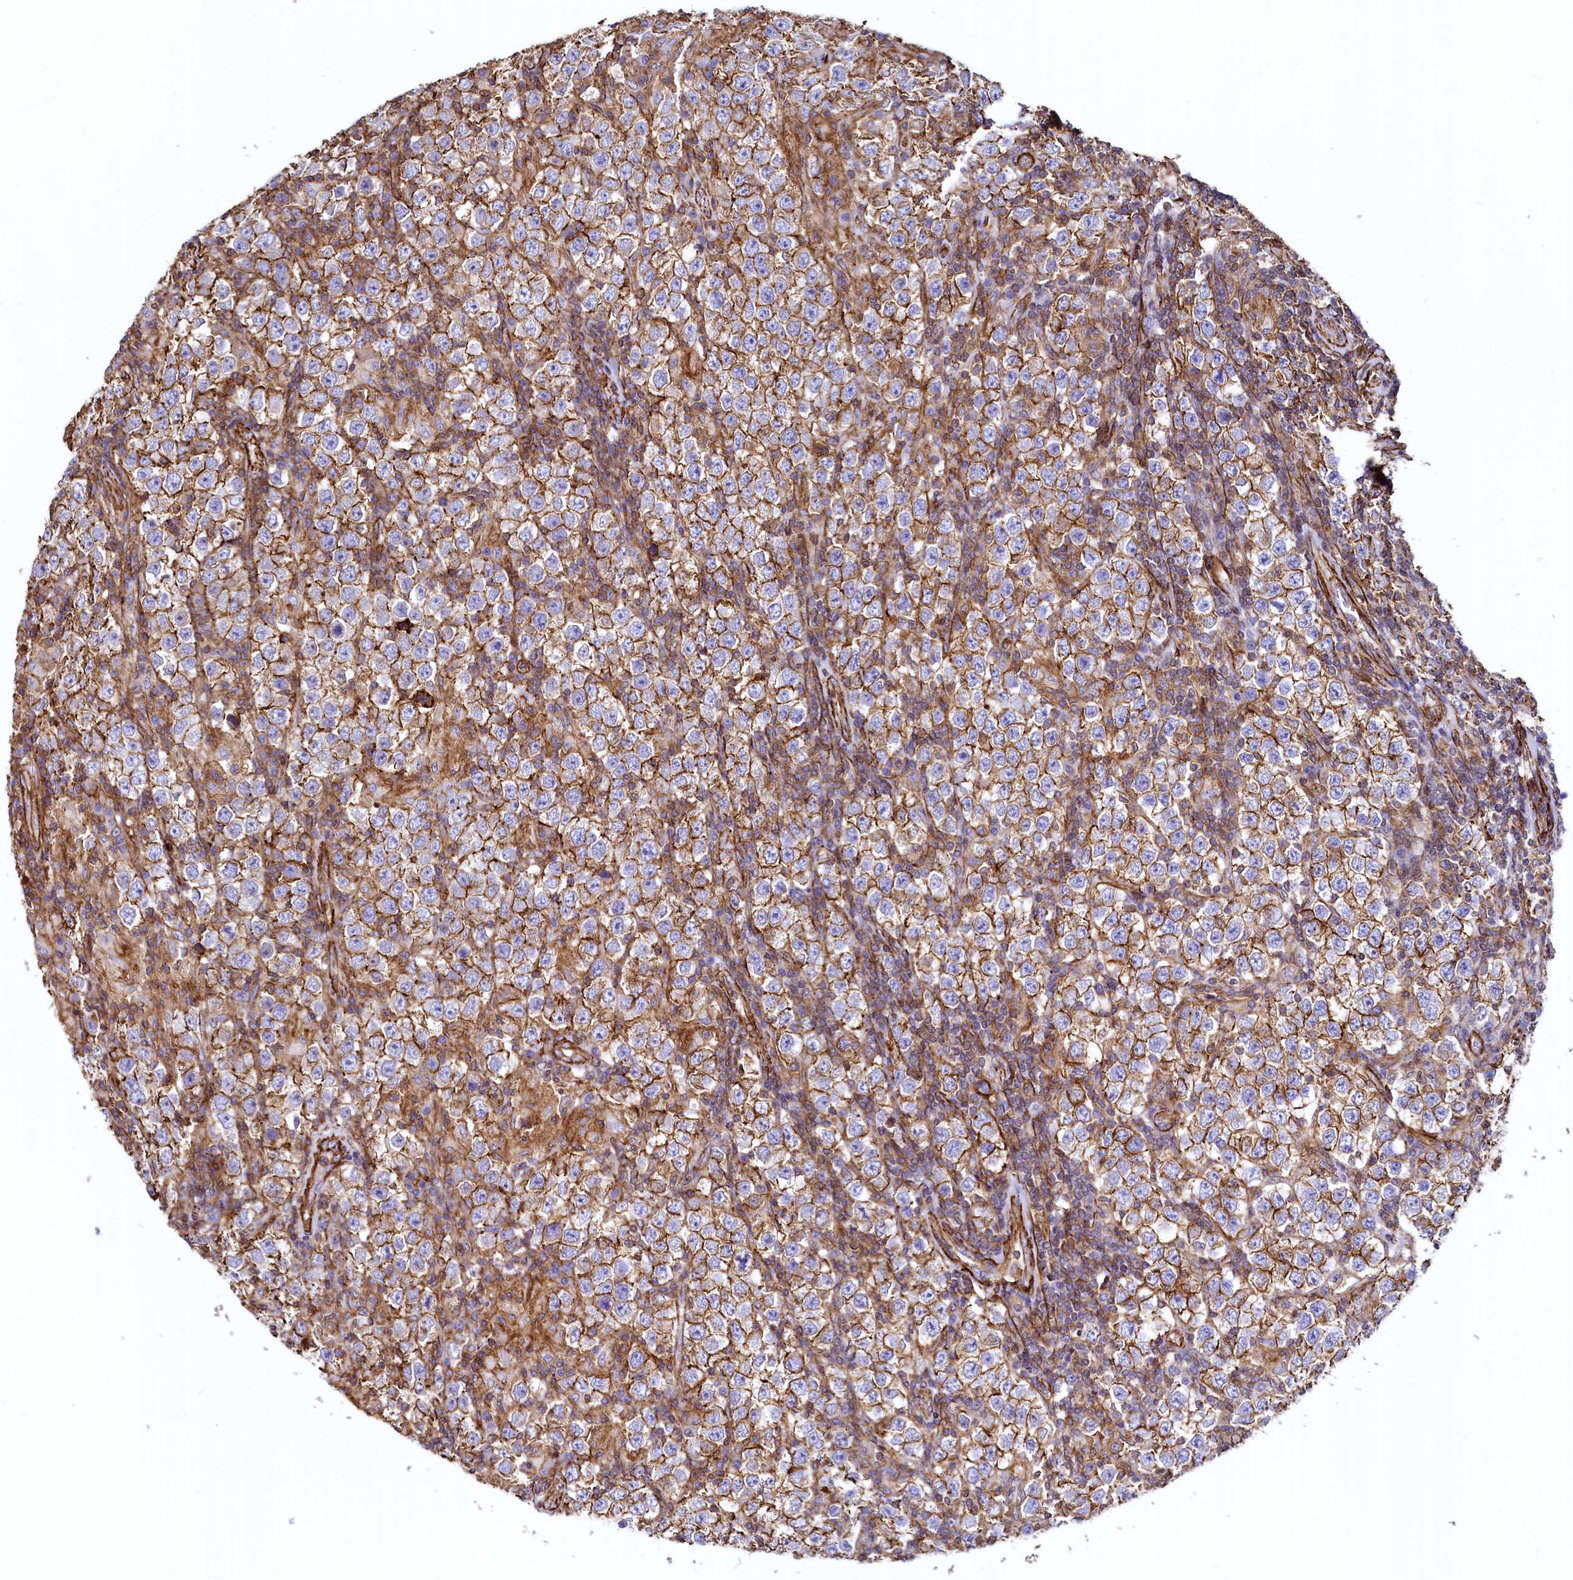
{"staining": {"intensity": "strong", "quantity": ">75%", "location": "cytoplasmic/membranous"}, "tissue": "testis cancer", "cell_type": "Tumor cells", "image_type": "cancer", "snomed": [{"axis": "morphology", "description": "Normal tissue, NOS"}, {"axis": "morphology", "description": "Urothelial carcinoma, High grade"}, {"axis": "morphology", "description": "Seminoma, NOS"}, {"axis": "morphology", "description": "Carcinoma, Embryonal, NOS"}, {"axis": "topography", "description": "Urinary bladder"}, {"axis": "topography", "description": "Testis"}], "caption": "Embryonal carcinoma (testis) stained for a protein shows strong cytoplasmic/membranous positivity in tumor cells. The staining was performed using DAB, with brown indicating positive protein expression. Nuclei are stained blue with hematoxylin.", "gene": "THBS1", "patient": {"sex": "male", "age": 41}}